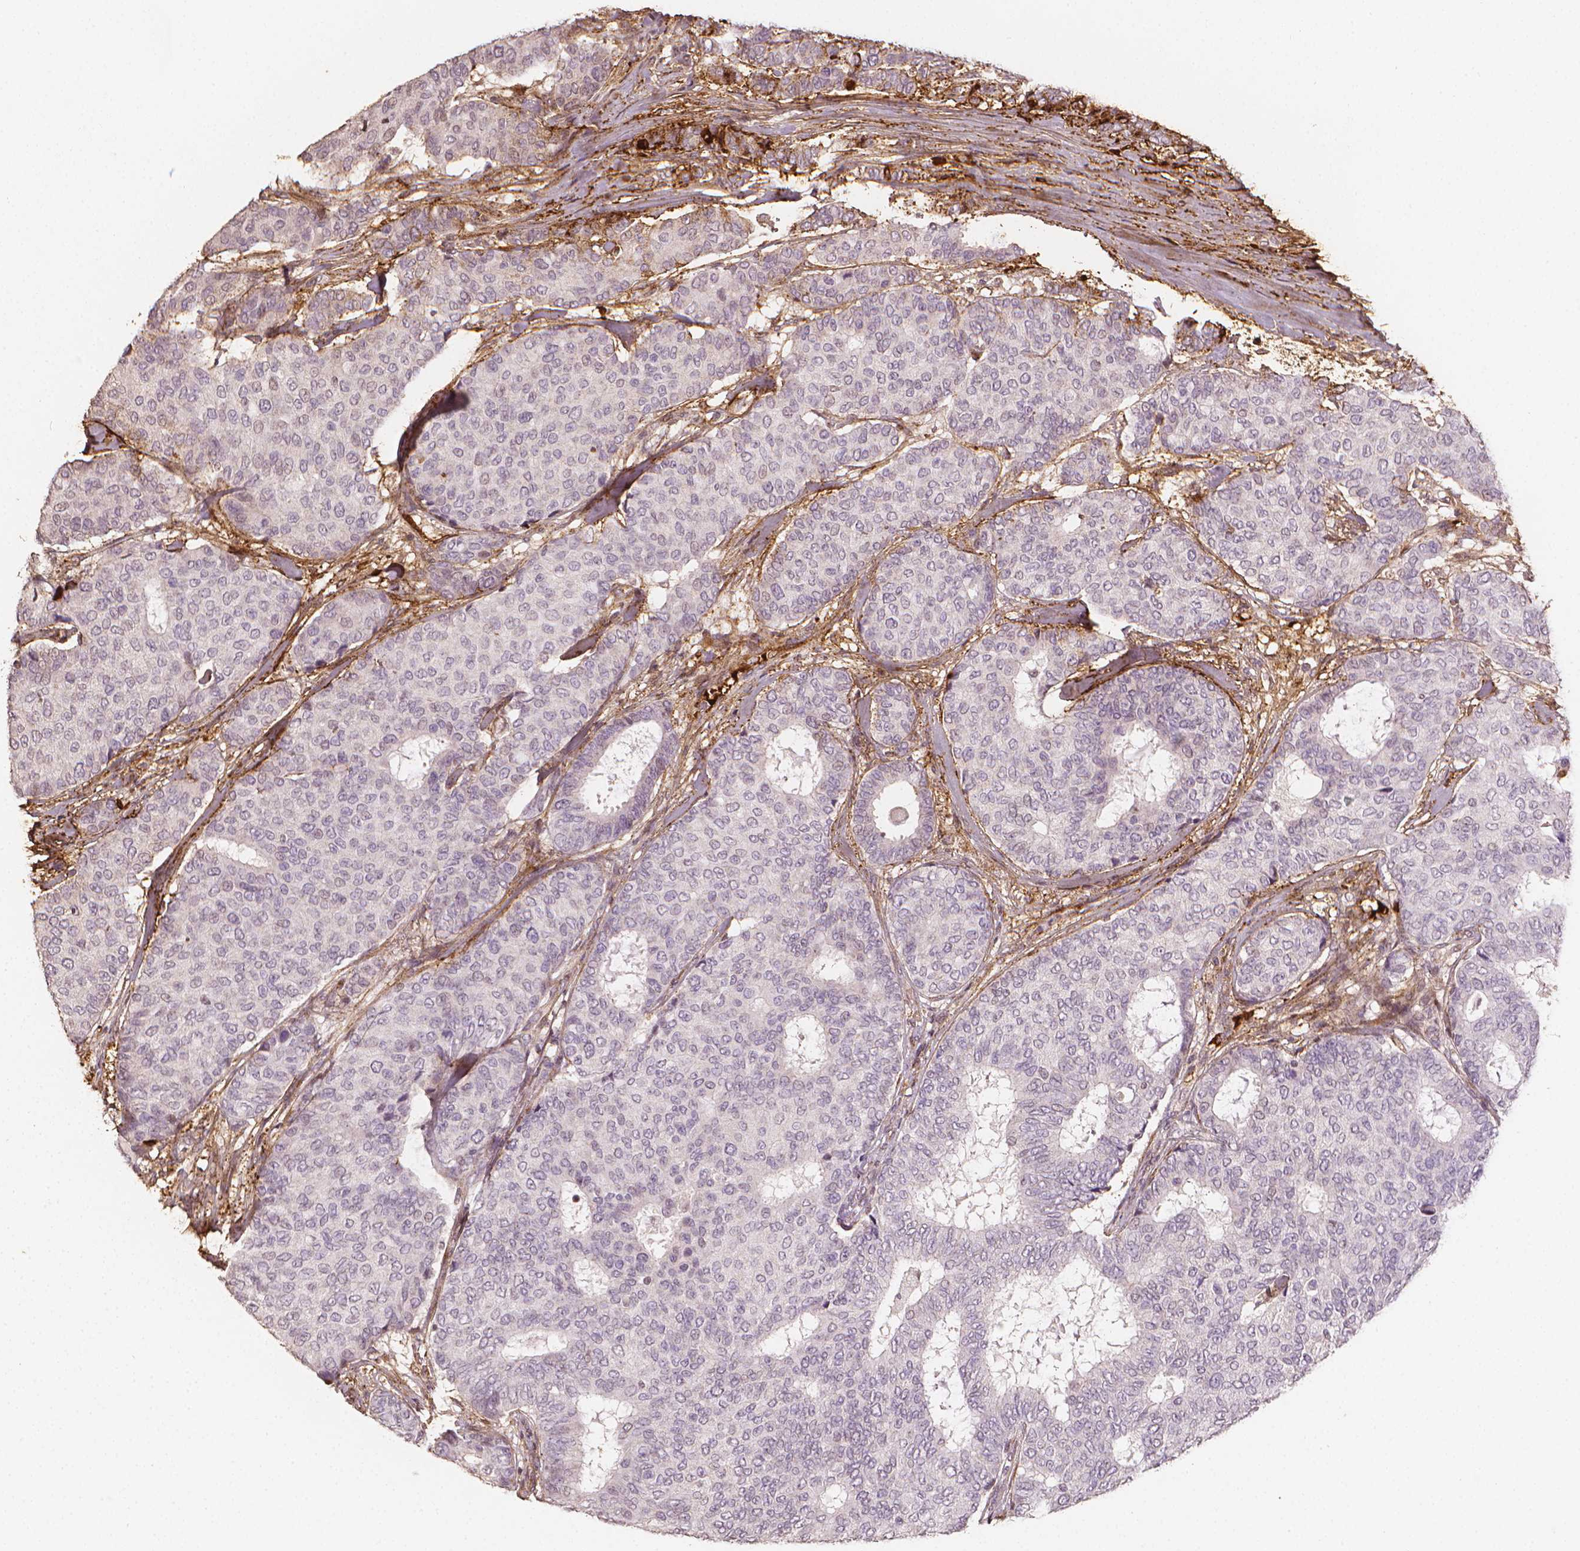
{"staining": {"intensity": "negative", "quantity": "none", "location": "none"}, "tissue": "breast cancer", "cell_type": "Tumor cells", "image_type": "cancer", "snomed": [{"axis": "morphology", "description": "Duct carcinoma"}, {"axis": "topography", "description": "Breast"}], "caption": "Human infiltrating ductal carcinoma (breast) stained for a protein using immunohistochemistry exhibits no positivity in tumor cells.", "gene": "DCN", "patient": {"sex": "female", "age": 75}}